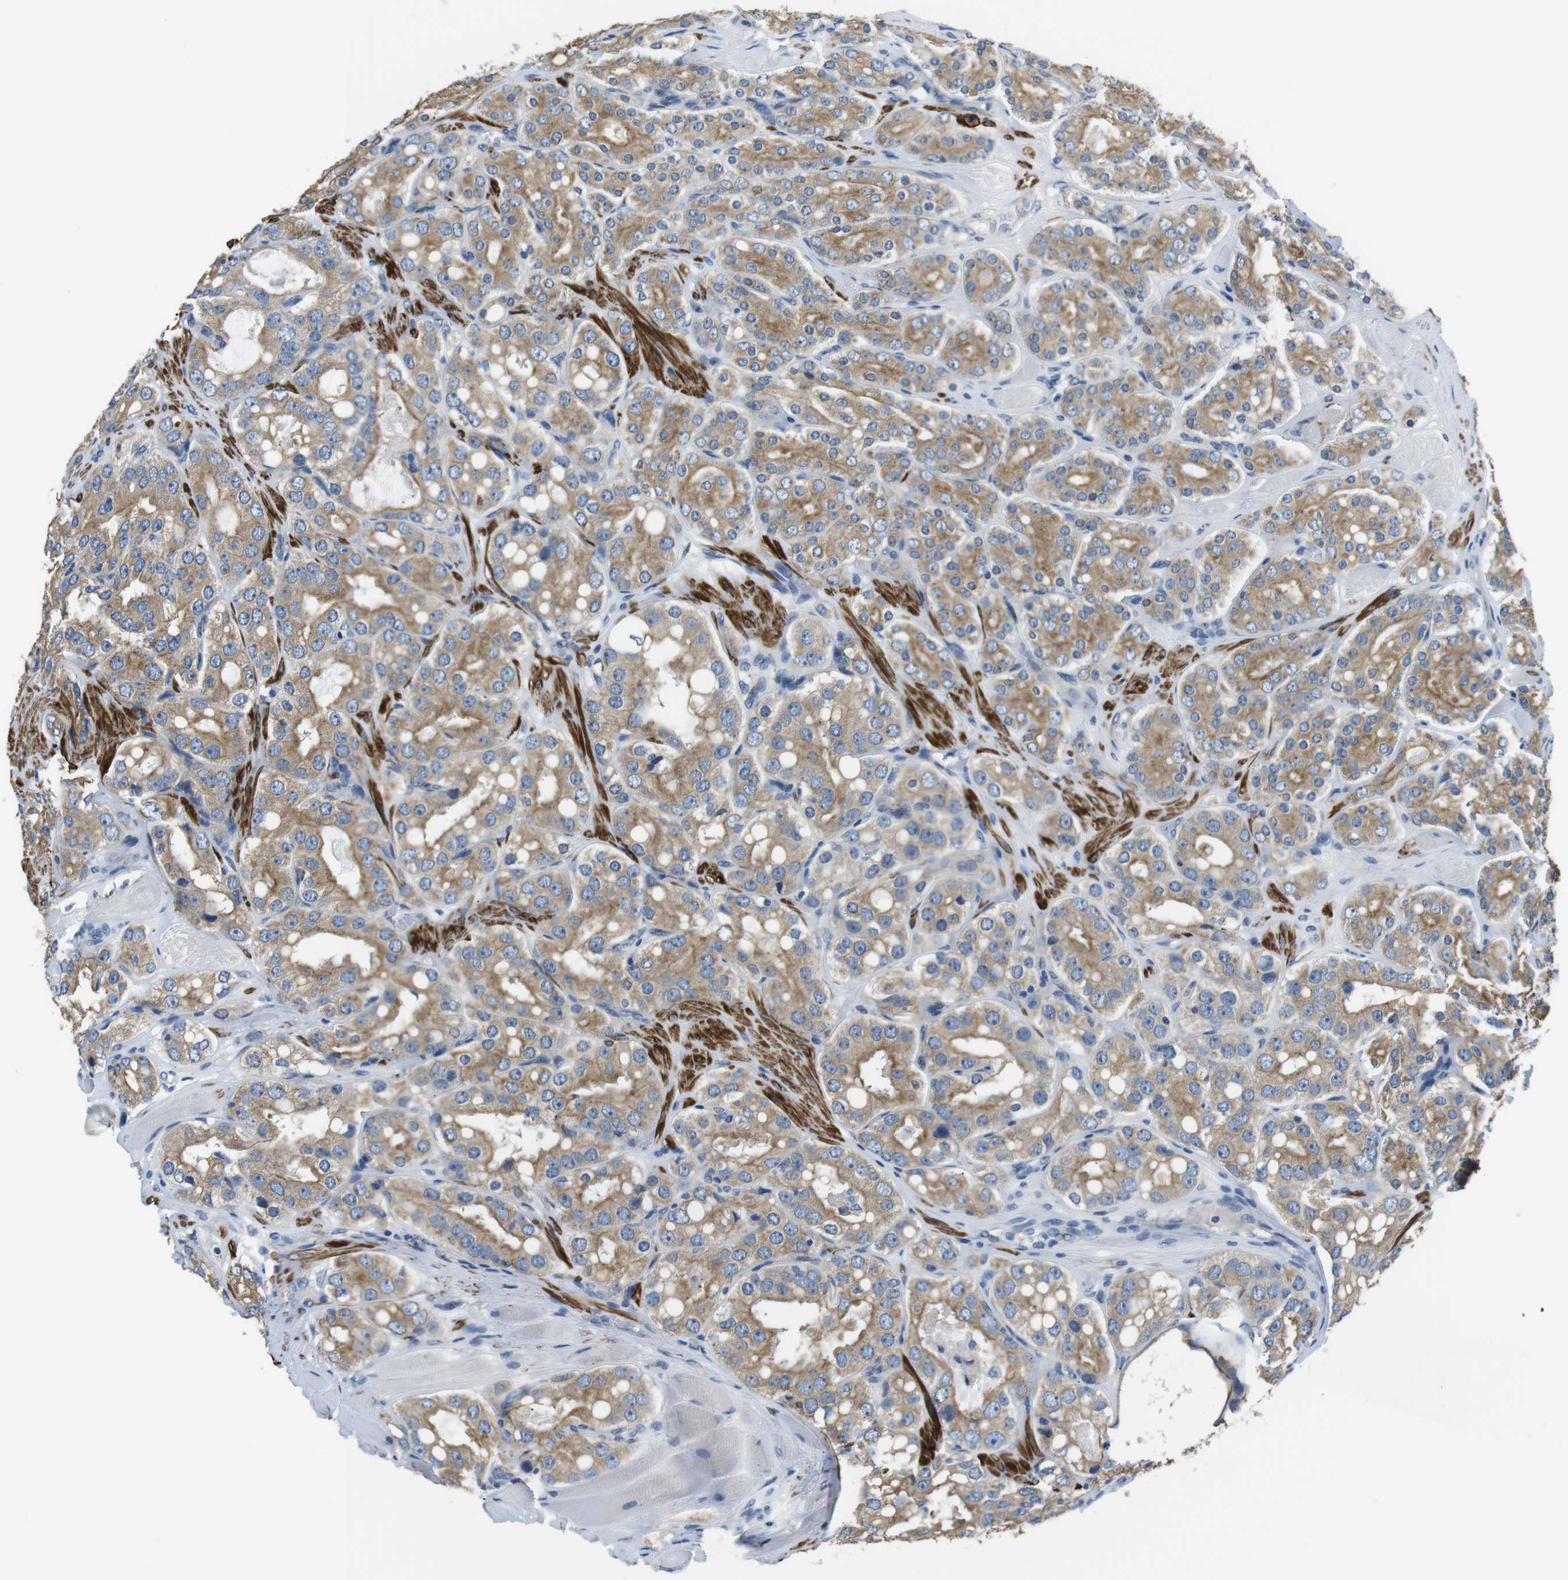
{"staining": {"intensity": "moderate", "quantity": "25%-75%", "location": "cytoplasmic/membranous"}, "tissue": "prostate cancer", "cell_type": "Tumor cells", "image_type": "cancer", "snomed": [{"axis": "morphology", "description": "Adenocarcinoma, High grade"}, {"axis": "topography", "description": "Prostate"}], "caption": "Protein expression analysis of prostate cancer reveals moderate cytoplasmic/membranous expression in approximately 25%-75% of tumor cells.", "gene": "UNC5CL", "patient": {"sex": "male", "age": 65}}